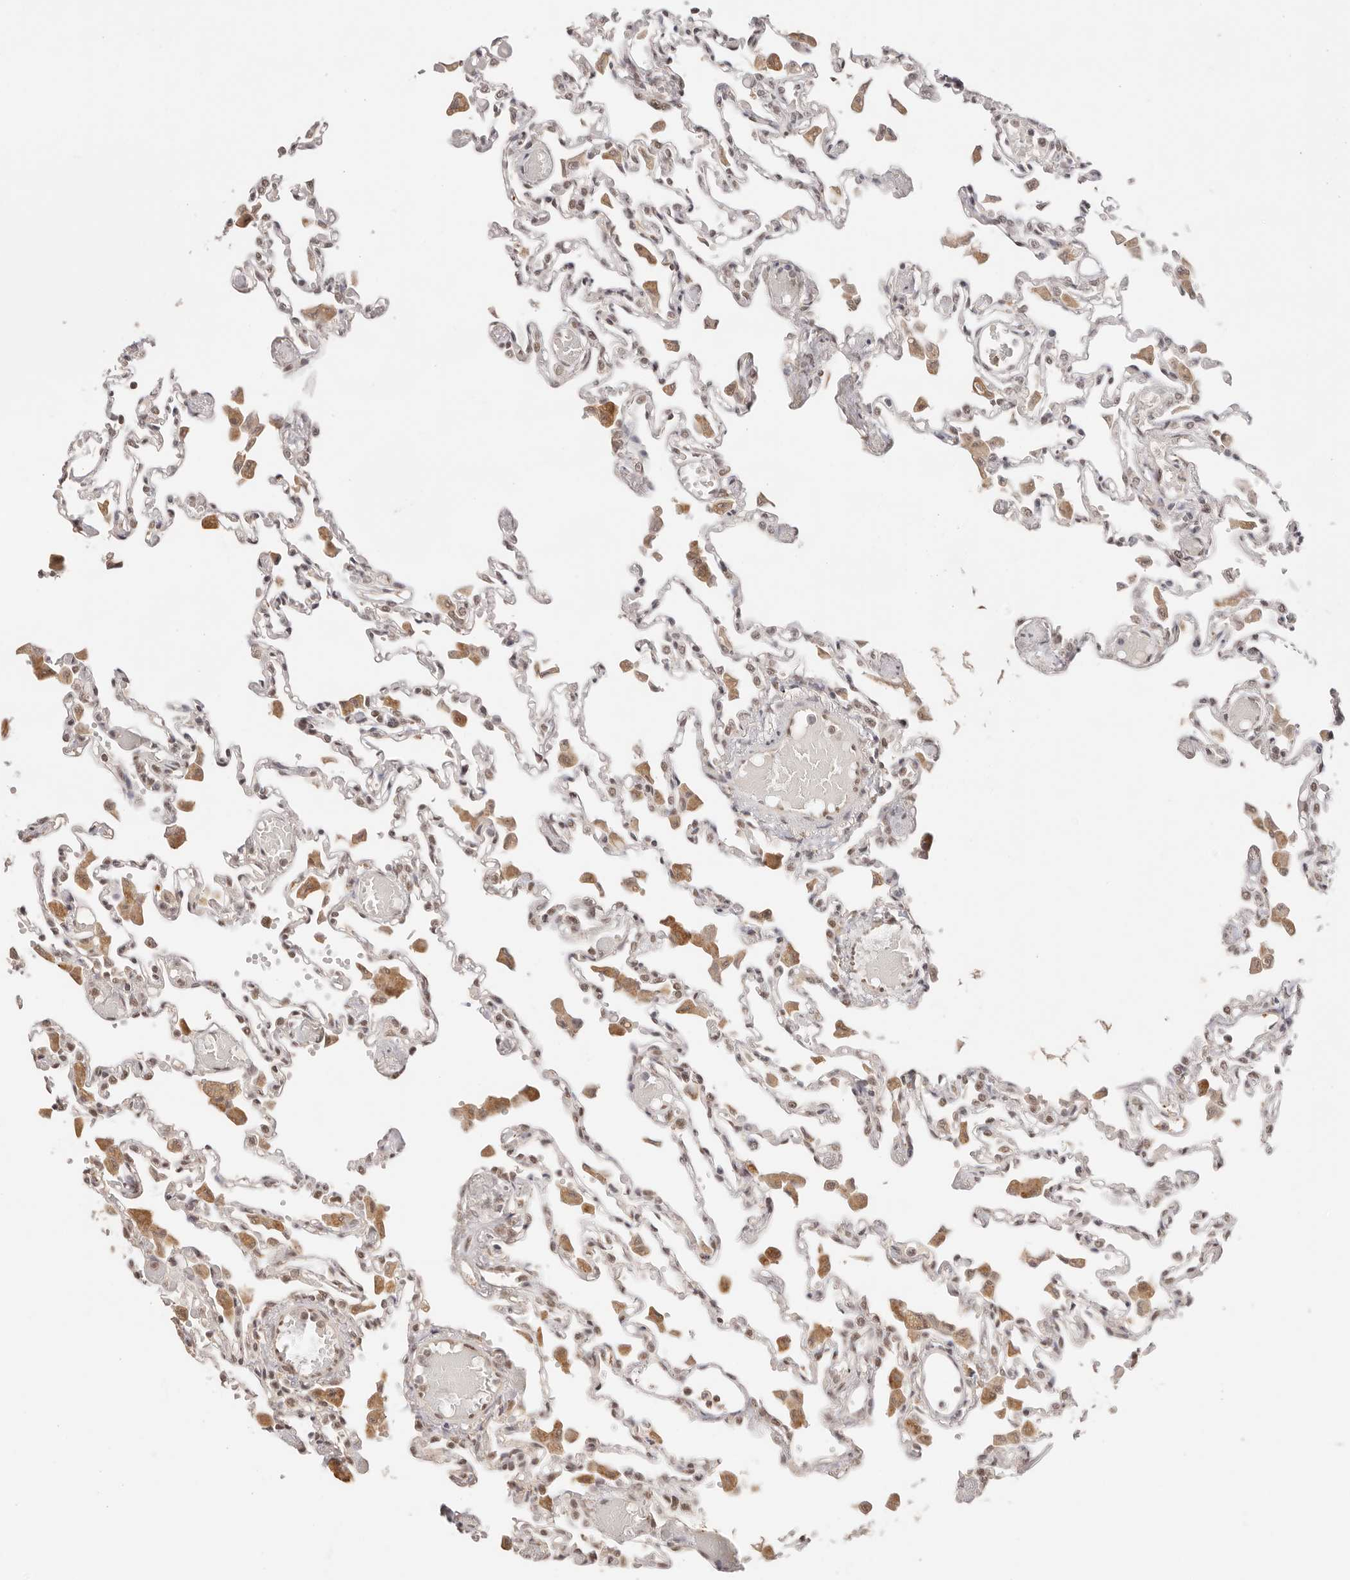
{"staining": {"intensity": "moderate", "quantity": "25%-75%", "location": "nuclear"}, "tissue": "lung", "cell_type": "Alveolar cells", "image_type": "normal", "snomed": [{"axis": "morphology", "description": "Normal tissue, NOS"}, {"axis": "topography", "description": "Bronchus"}, {"axis": "topography", "description": "Lung"}], "caption": "Lung stained for a protein (brown) displays moderate nuclear positive positivity in about 25%-75% of alveolar cells.", "gene": "RFC3", "patient": {"sex": "female", "age": 49}}